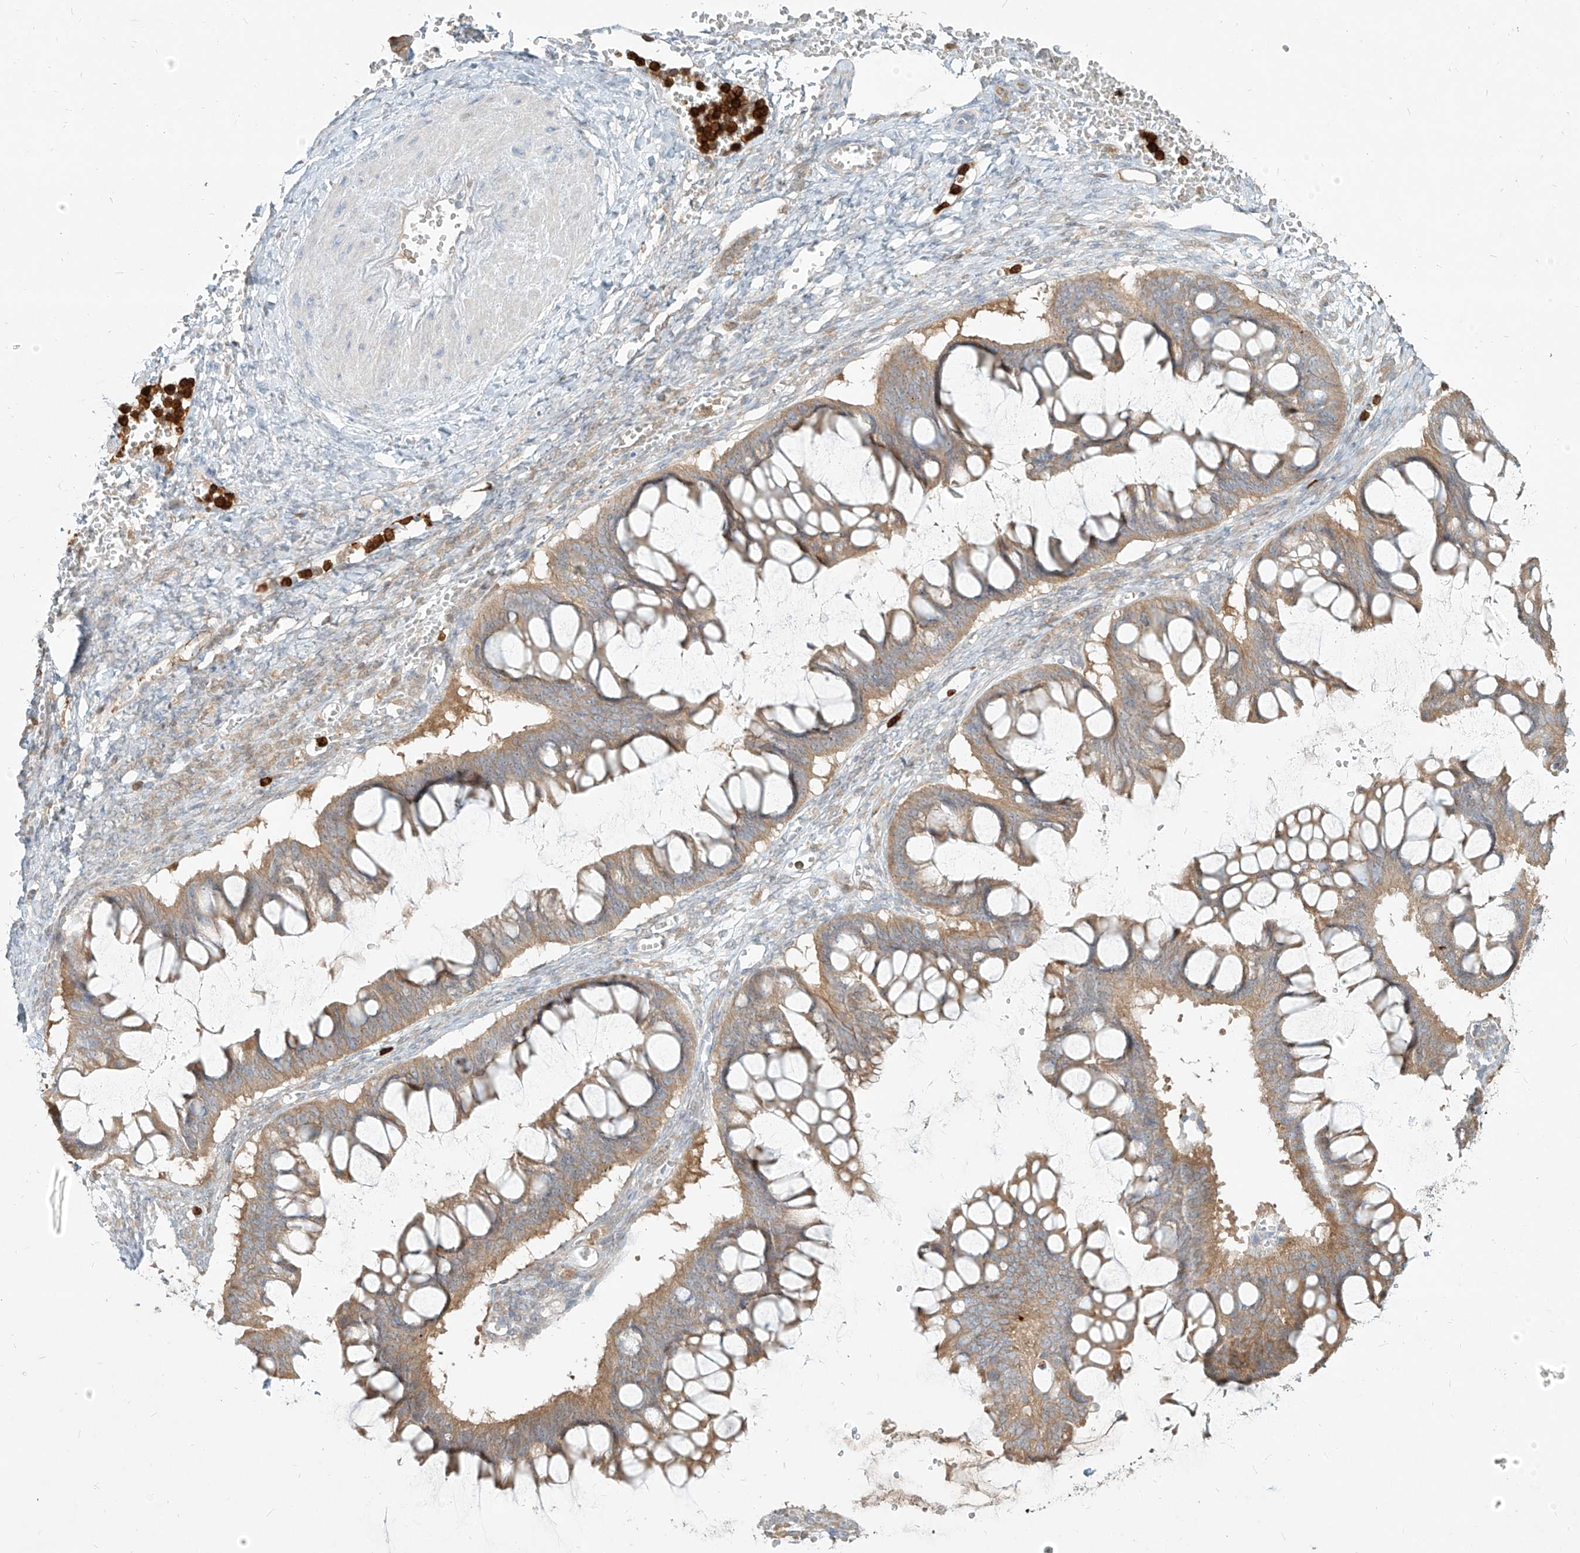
{"staining": {"intensity": "moderate", "quantity": "<25%", "location": "cytoplasmic/membranous"}, "tissue": "ovarian cancer", "cell_type": "Tumor cells", "image_type": "cancer", "snomed": [{"axis": "morphology", "description": "Cystadenocarcinoma, mucinous, NOS"}, {"axis": "topography", "description": "Ovary"}], "caption": "An image of ovarian cancer (mucinous cystadenocarcinoma) stained for a protein shows moderate cytoplasmic/membranous brown staining in tumor cells.", "gene": "PGD", "patient": {"sex": "female", "age": 73}}